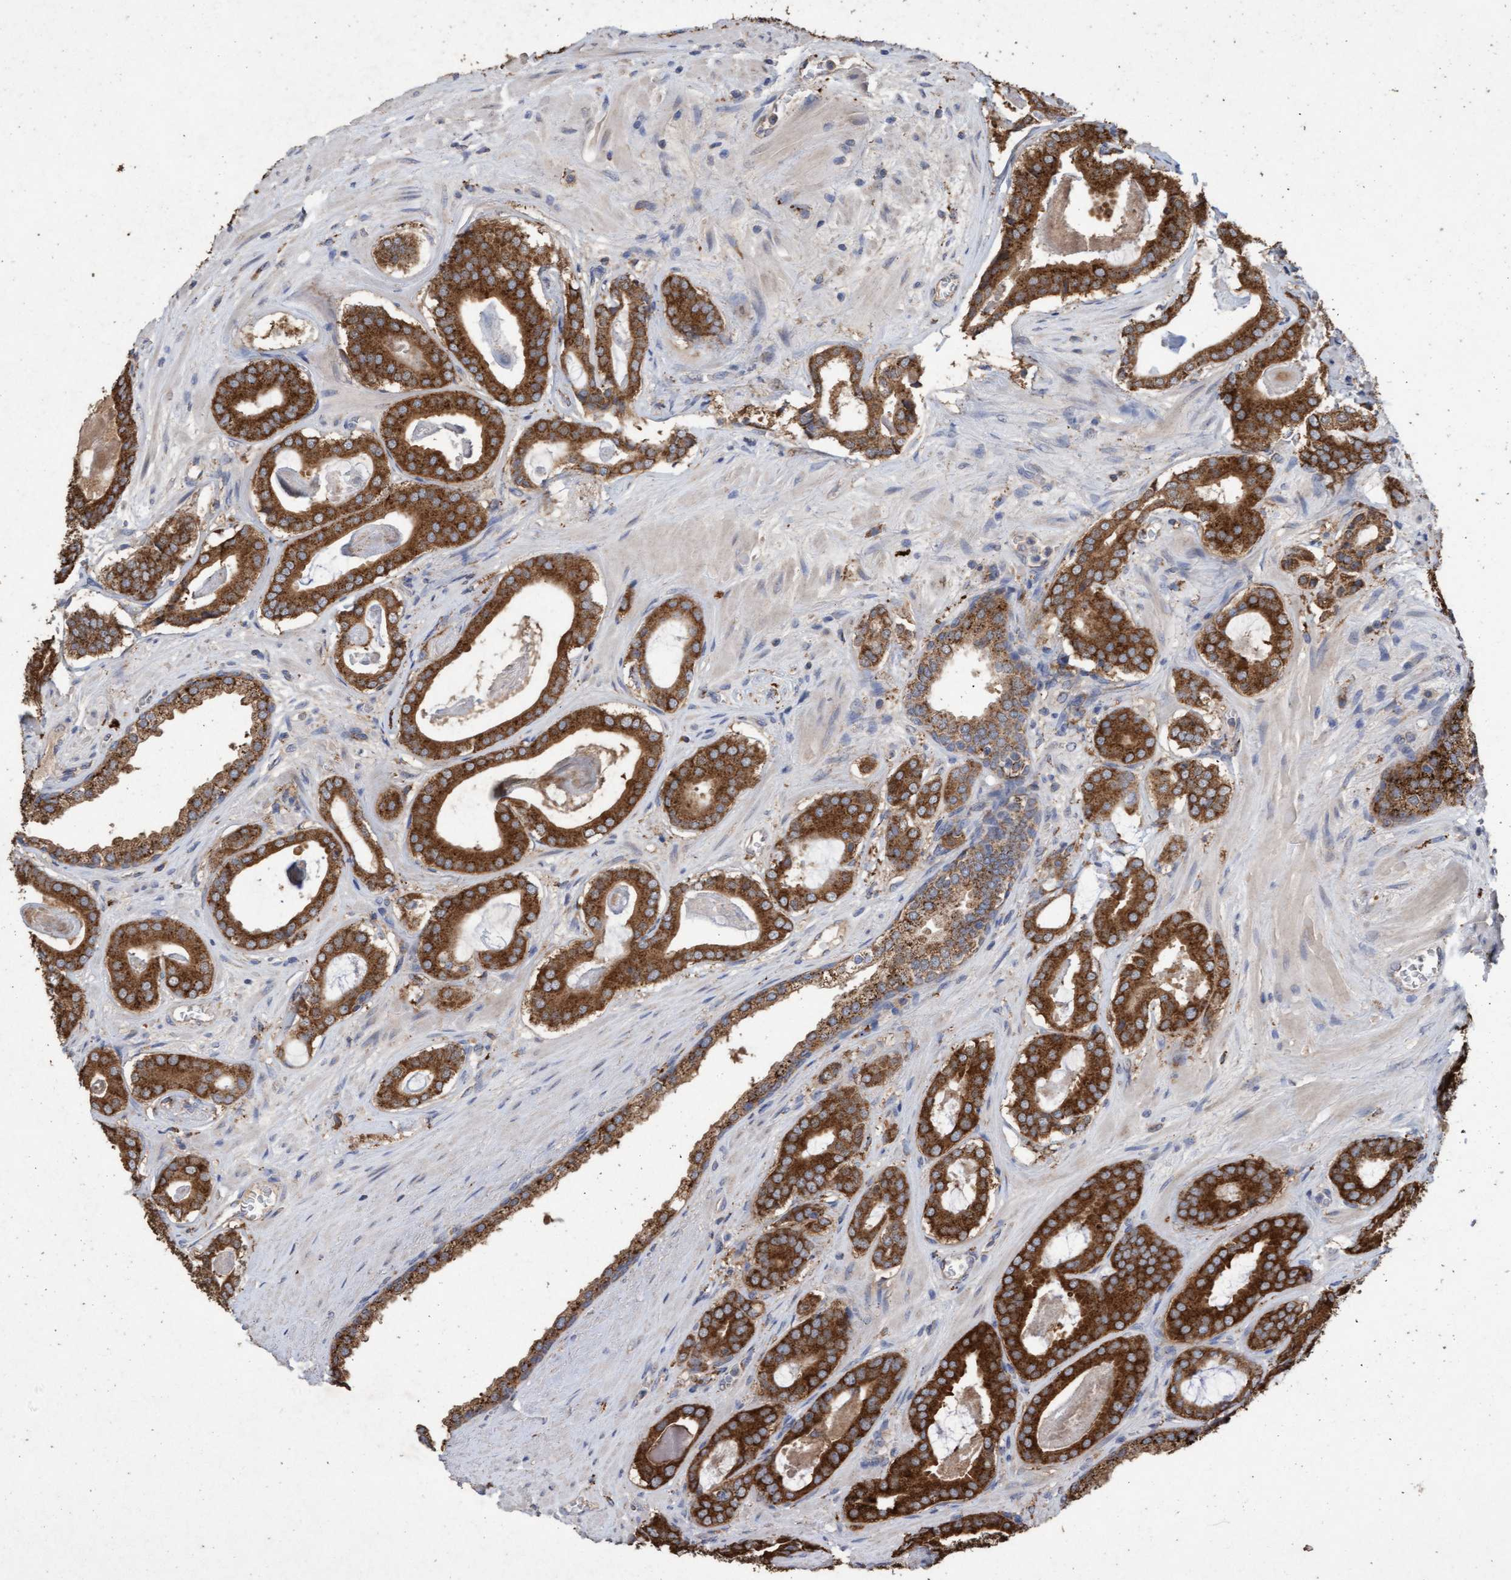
{"staining": {"intensity": "strong", "quantity": ">75%", "location": "cytoplasmic/membranous"}, "tissue": "prostate cancer", "cell_type": "Tumor cells", "image_type": "cancer", "snomed": [{"axis": "morphology", "description": "Adenocarcinoma, High grade"}, {"axis": "topography", "description": "Prostate"}], "caption": "Immunohistochemistry (DAB (3,3'-diaminobenzidine)) staining of human prostate high-grade adenocarcinoma shows strong cytoplasmic/membranous protein expression in approximately >75% of tumor cells.", "gene": "ATPAF2", "patient": {"sex": "male", "age": 60}}